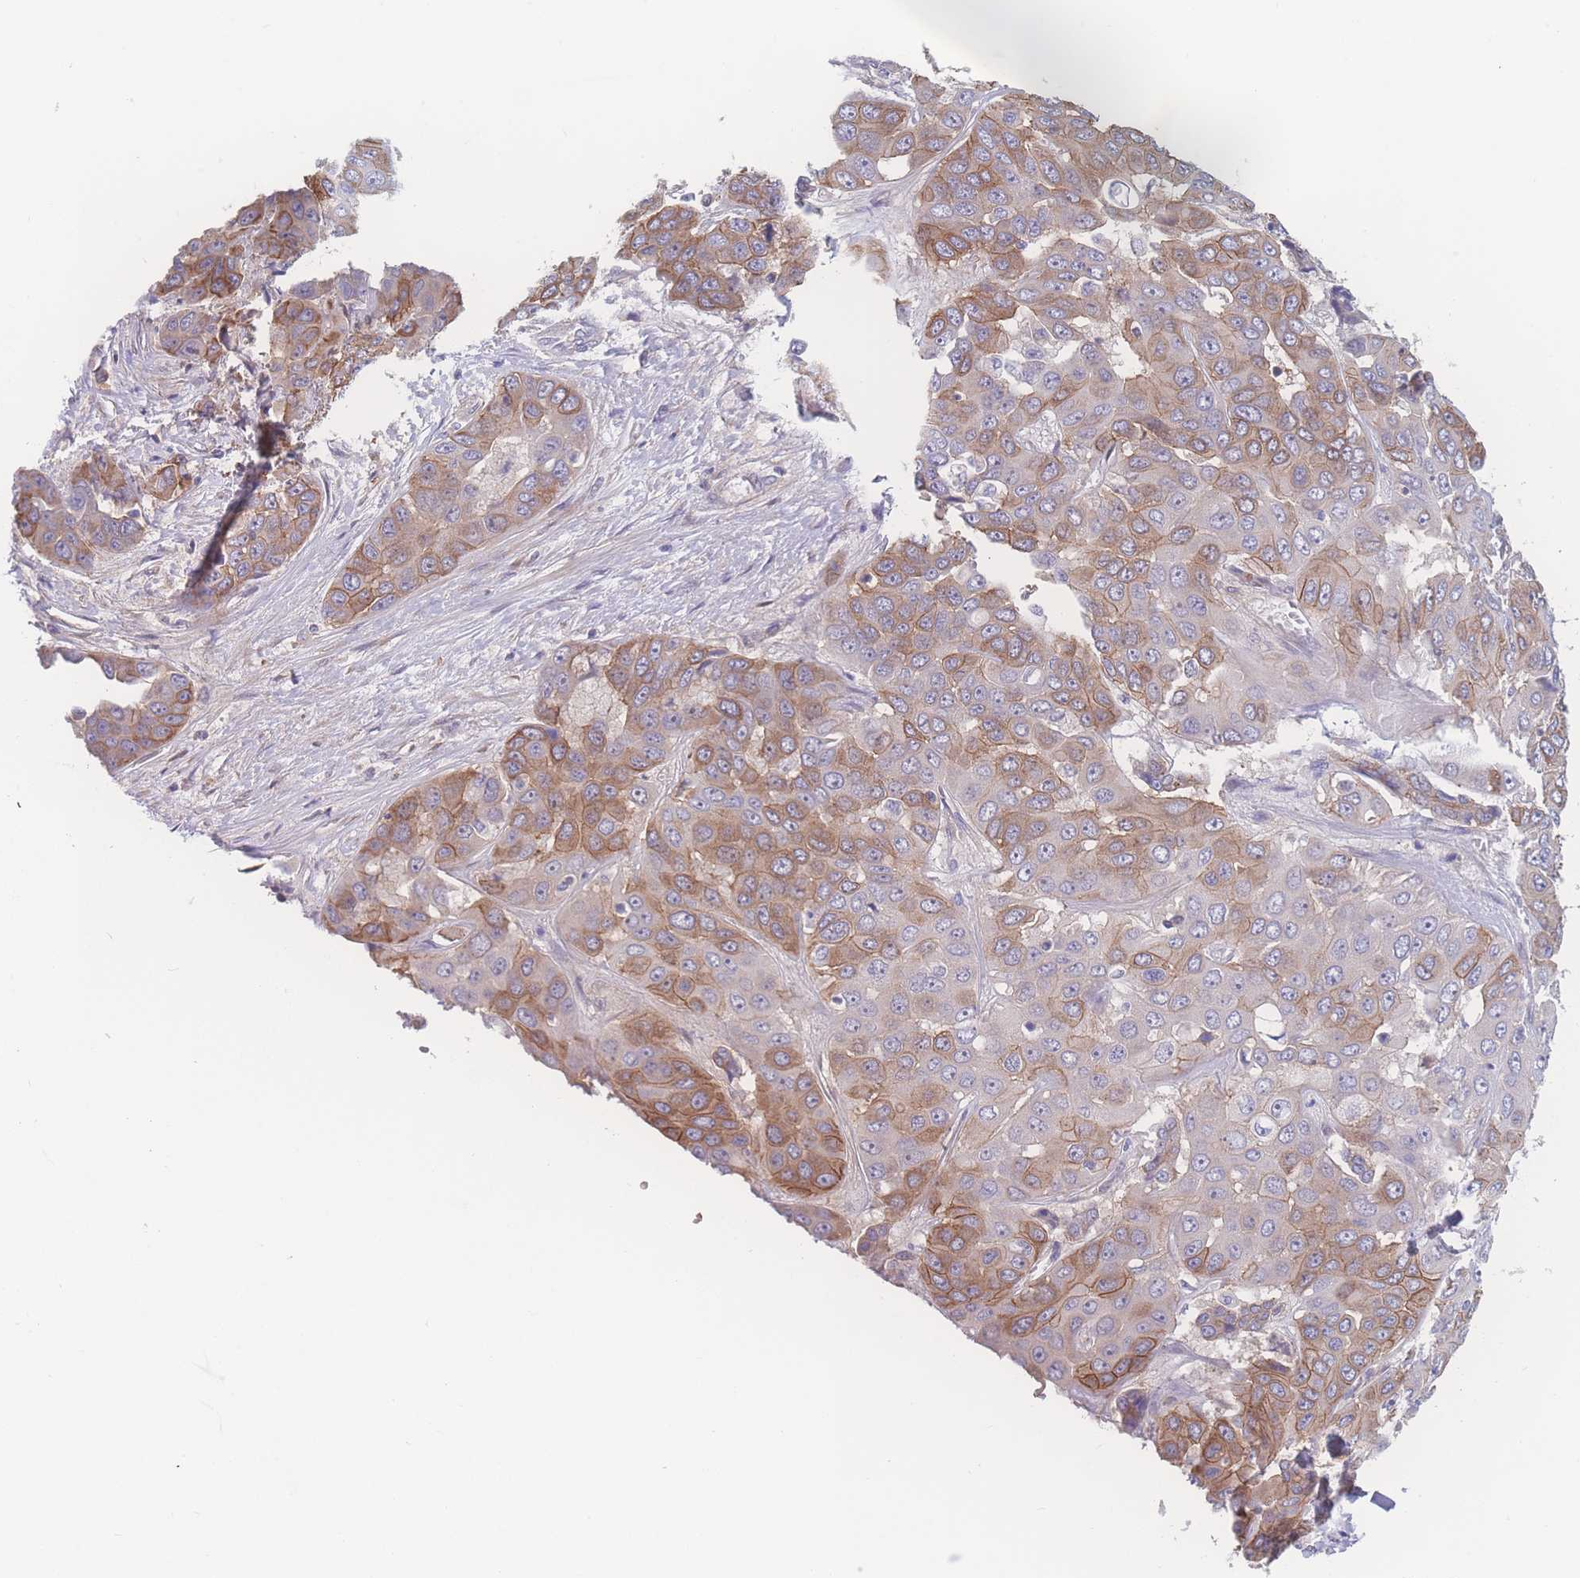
{"staining": {"intensity": "moderate", "quantity": "25%-75%", "location": "cytoplasmic/membranous"}, "tissue": "liver cancer", "cell_type": "Tumor cells", "image_type": "cancer", "snomed": [{"axis": "morphology", "description": "Cholangiocarcinoma"}, {"axis": "topography", "description": "Liver"}], "caption": "Tumor cells show medium levels of moderate cytoplasmic/membranous expression in about 25%-75% of cells in human liver cholangiocarcinoma.", "gene": "CFAP97", "patient": {"sex": "female", "age": 52}}